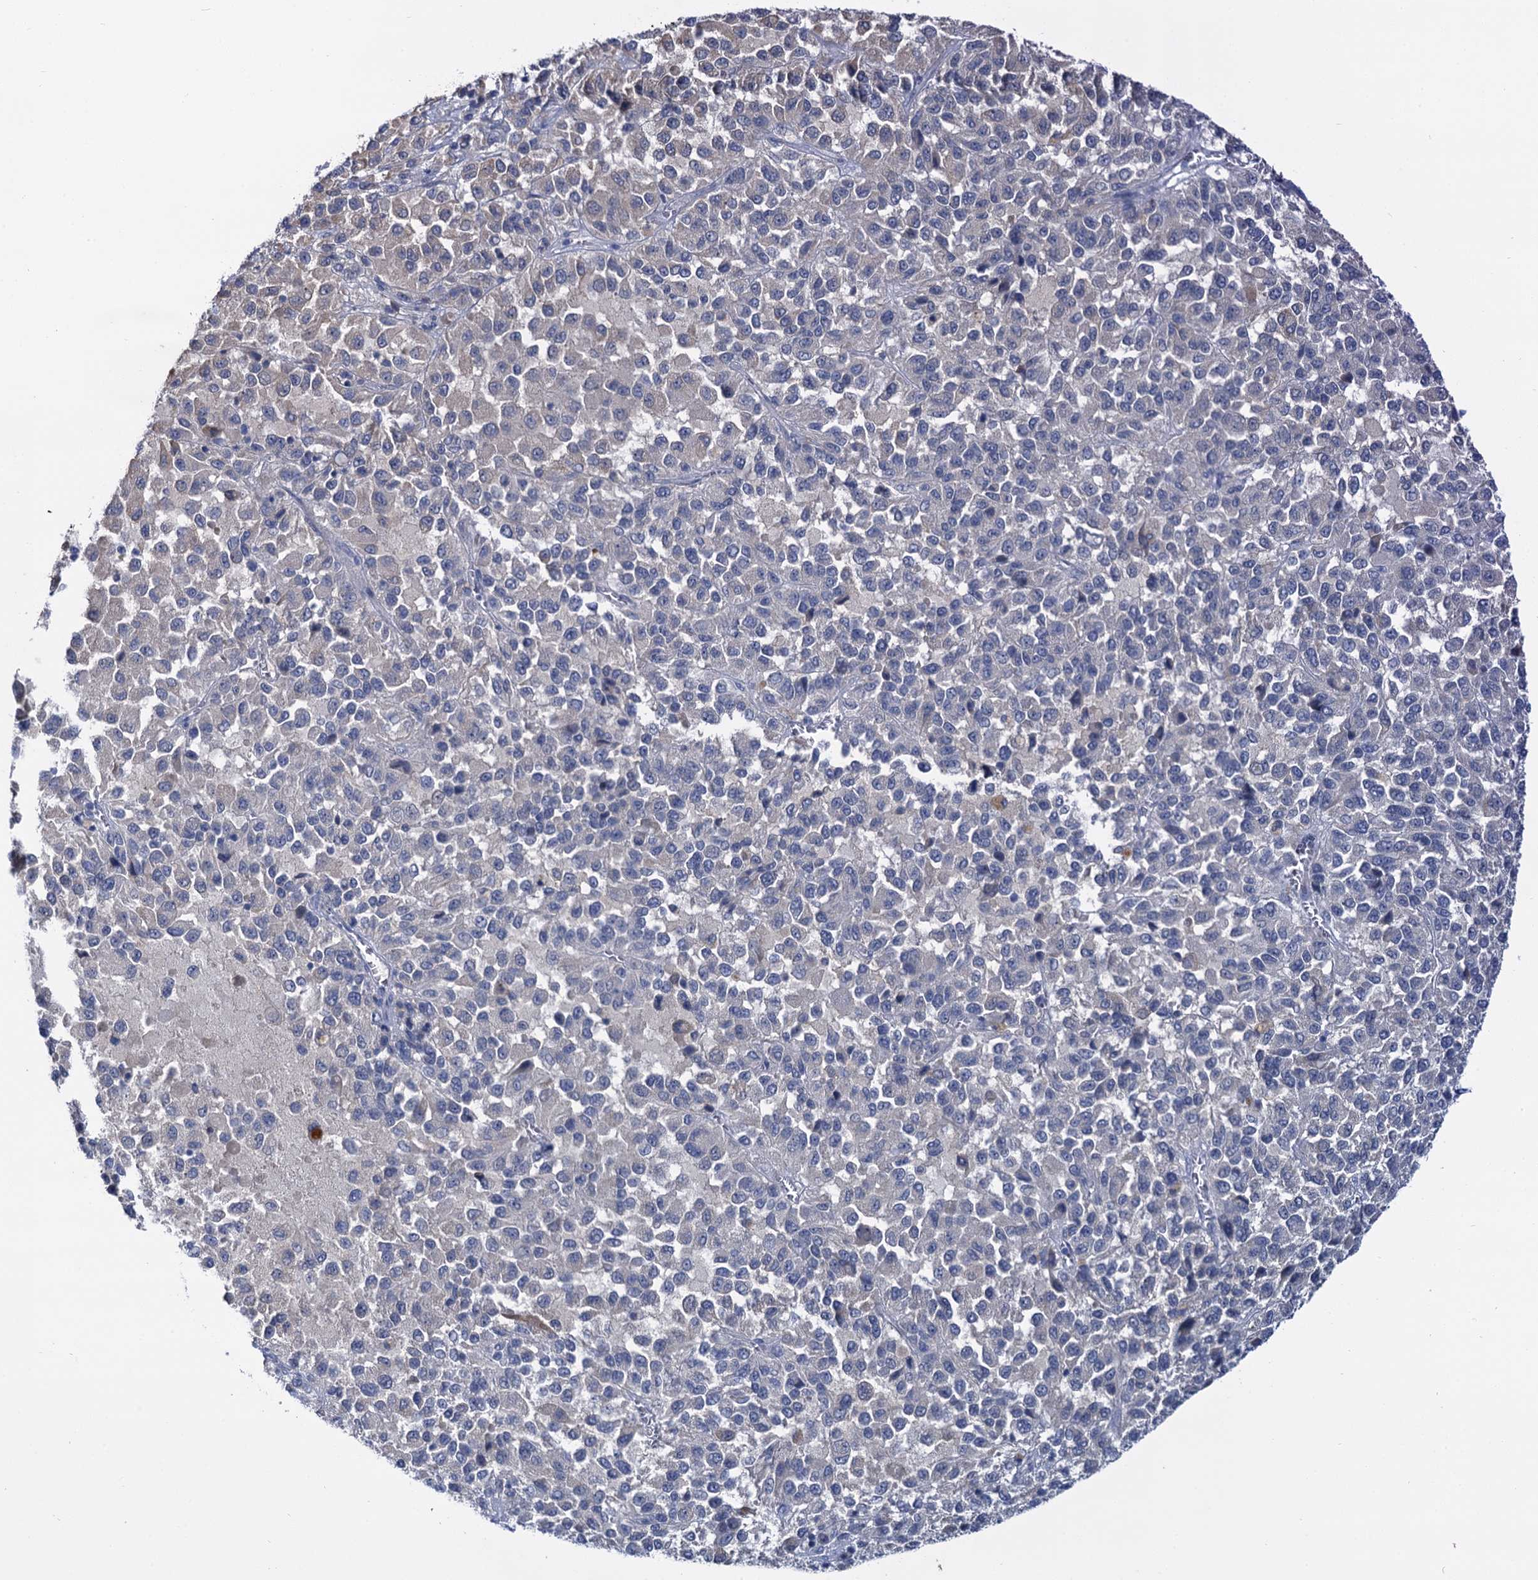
{"staining": {"intensity": "negative", "quantity": "none", "location": "none"}, "tissue": "melanoma", "cell_type": "Tumor cells", "image_type": "cancer", "snomed": [{"axis": "morphology", "description": "Malignant melanoma, Metastatic site"}, {"axis": "topography", "description": "Lung"}], "caption": "DAB (3,3'-diaminobenzidine) immunohistochemical staining of human melanoma demonstrates no significant positivity in tumor cells. Nuclei are stained in blue.", "gene": "ANKRD42", "patient": {"sex": "male", "age": 64}}